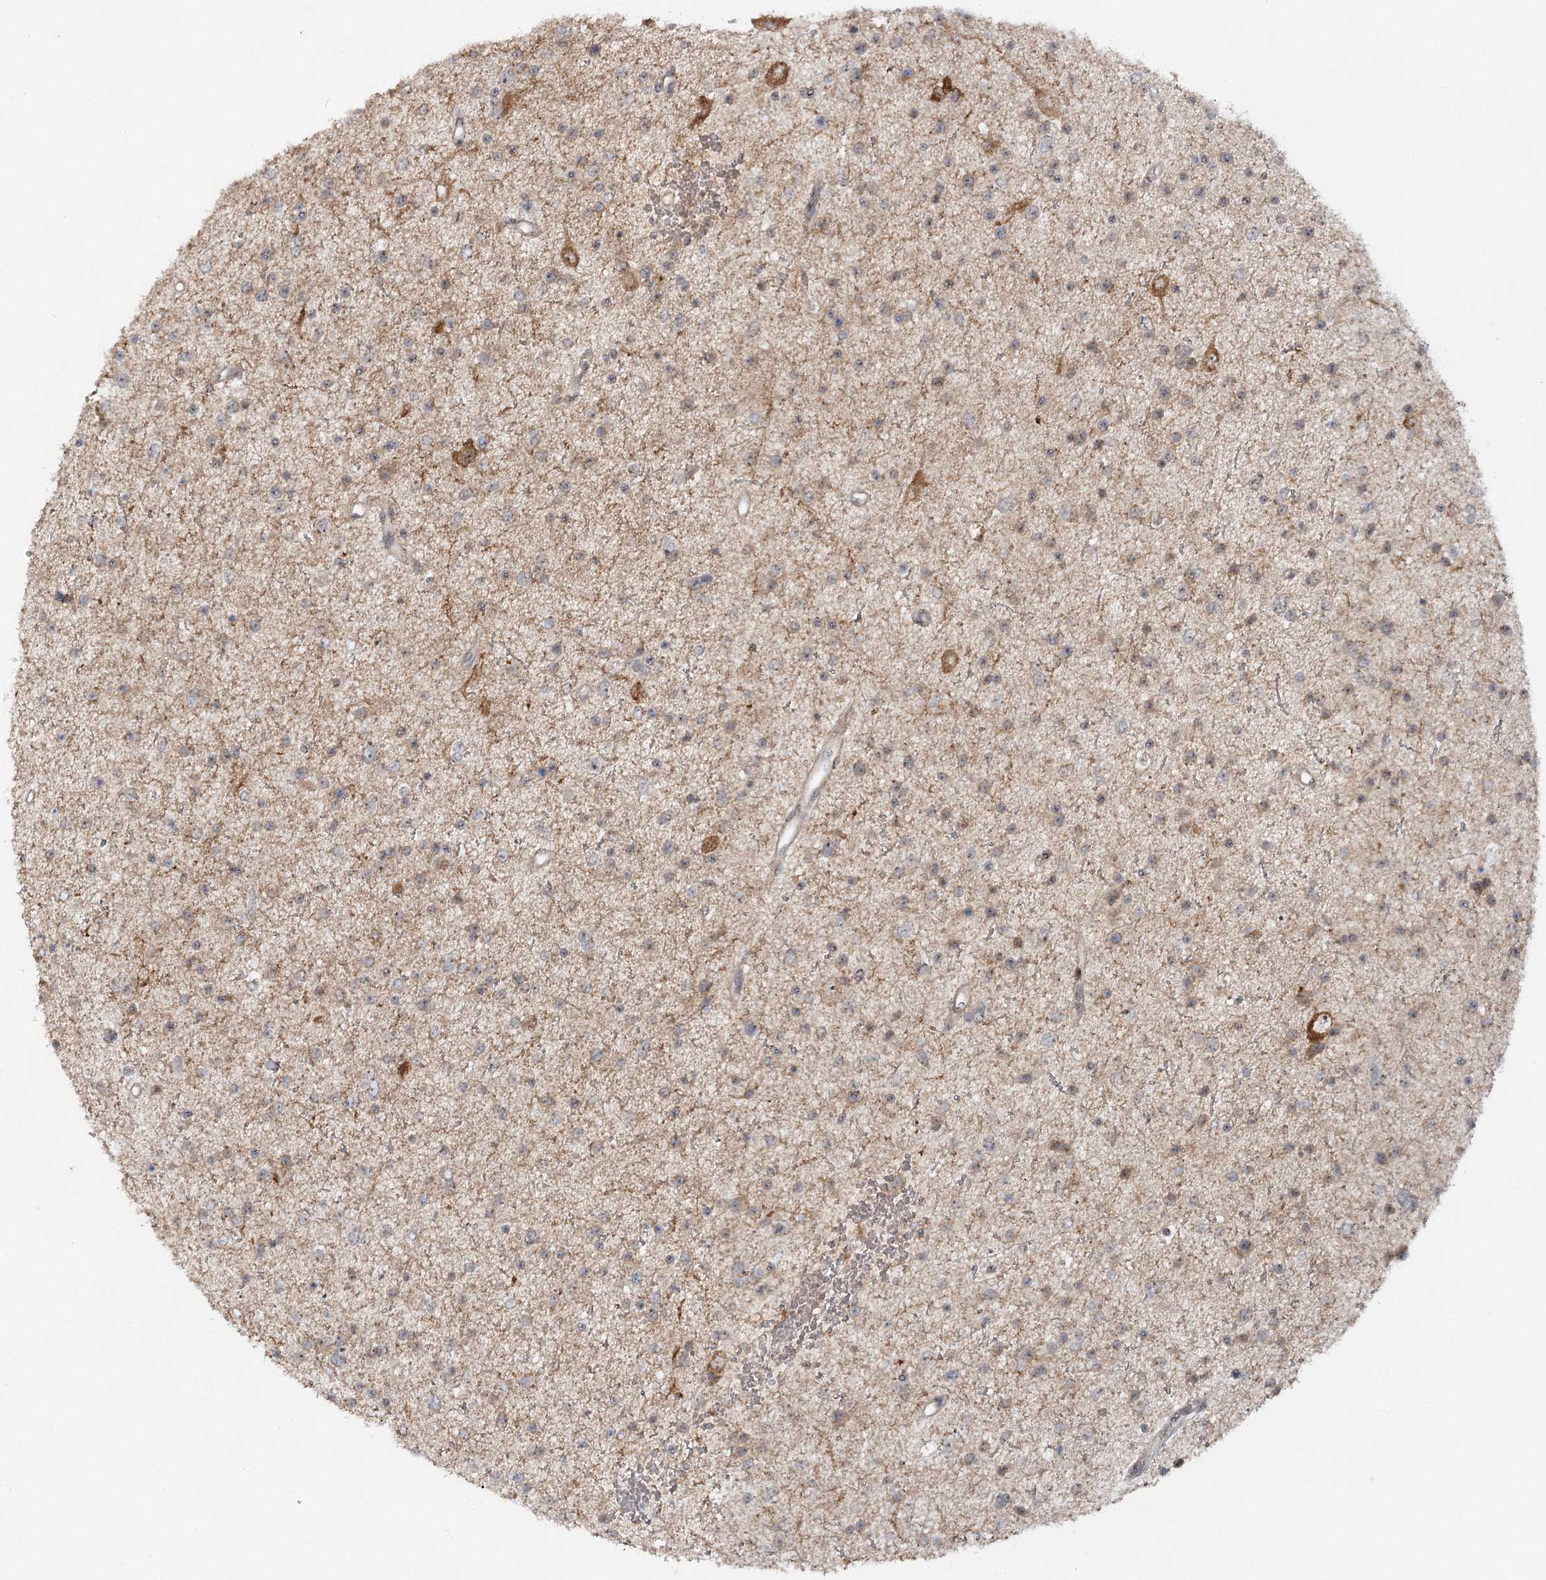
{"staining": {"intensity": "negative", "quantity": "none", "location": "none"}, "tissue": "glioma", "cell_type": "Tumor cells", "image_type": "cancer", "snomed": [{"axis": "morphology", "description": "Glioma, malignant, Low grade"}, {"axis": "topography", "description": "Brain"}], "caption": "This image is of glioma stained with immunohistochemistry to label a protein in brown with the nuclei are counter-stained blue. There is no positivity in tumor cells.", "gene": "SH2D3A", "patient": {"sex": "female", "age": 37}}